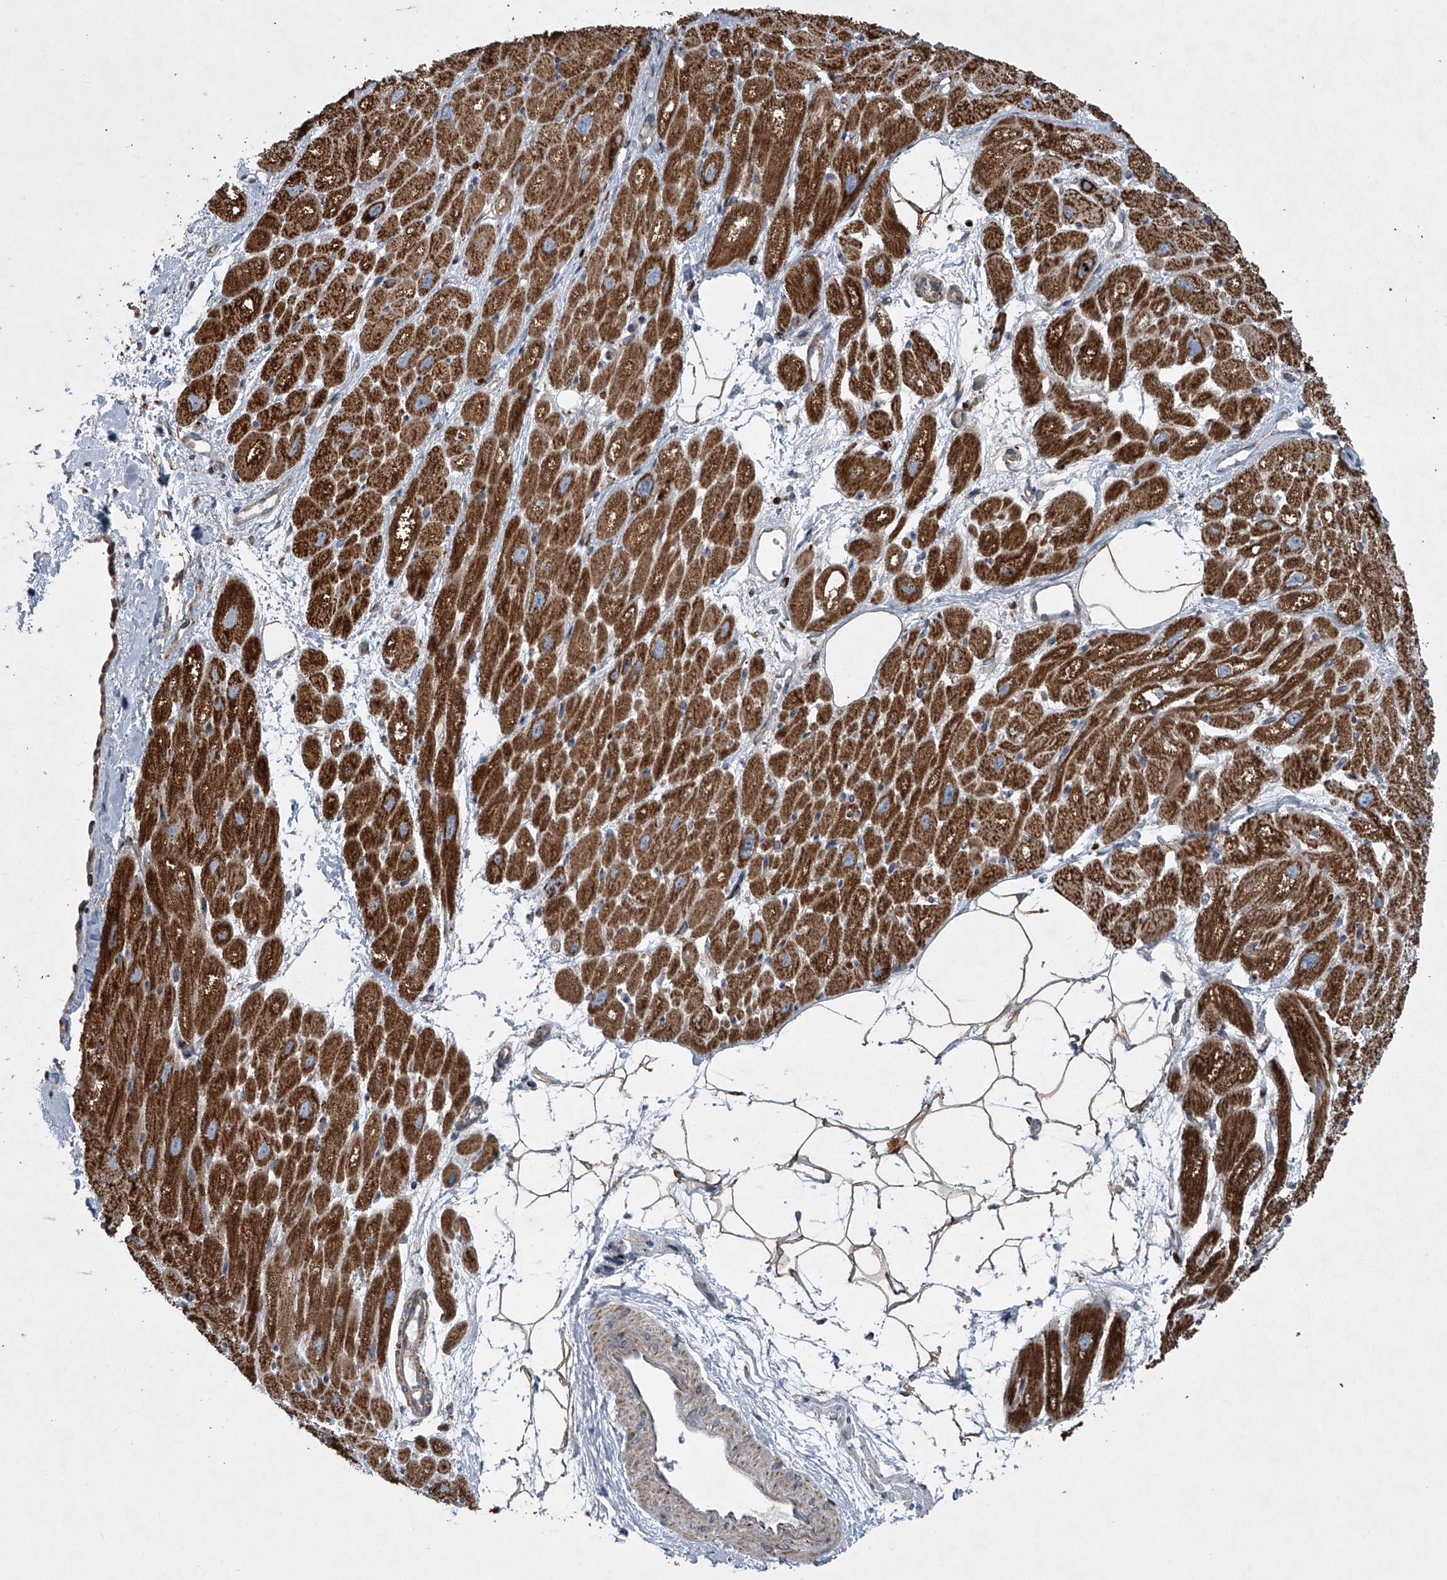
{"staining": {"intensity": "strong", "quantity": ">75%", "location": "cytoplasmic/membranous"}, "tissue": "heart muscle", "cell_type": "Cardiomyocytes", "image_type": "normal", "snomed": [{"axis": "morphology", "description": "Normal tissue, NOS"}, {"axis": "topography", "description": "Heart"}], "caption": "Benign heart muscle reveals strong cytoplasmic/membranous staining in about >75% of cardiomyocytes, visualized by immunohistochemistry. The protein is shown in brown color, while the nuclei are stained blue.", "gene": "STRADA", "patient": {"sex": "male", "age": 50}}